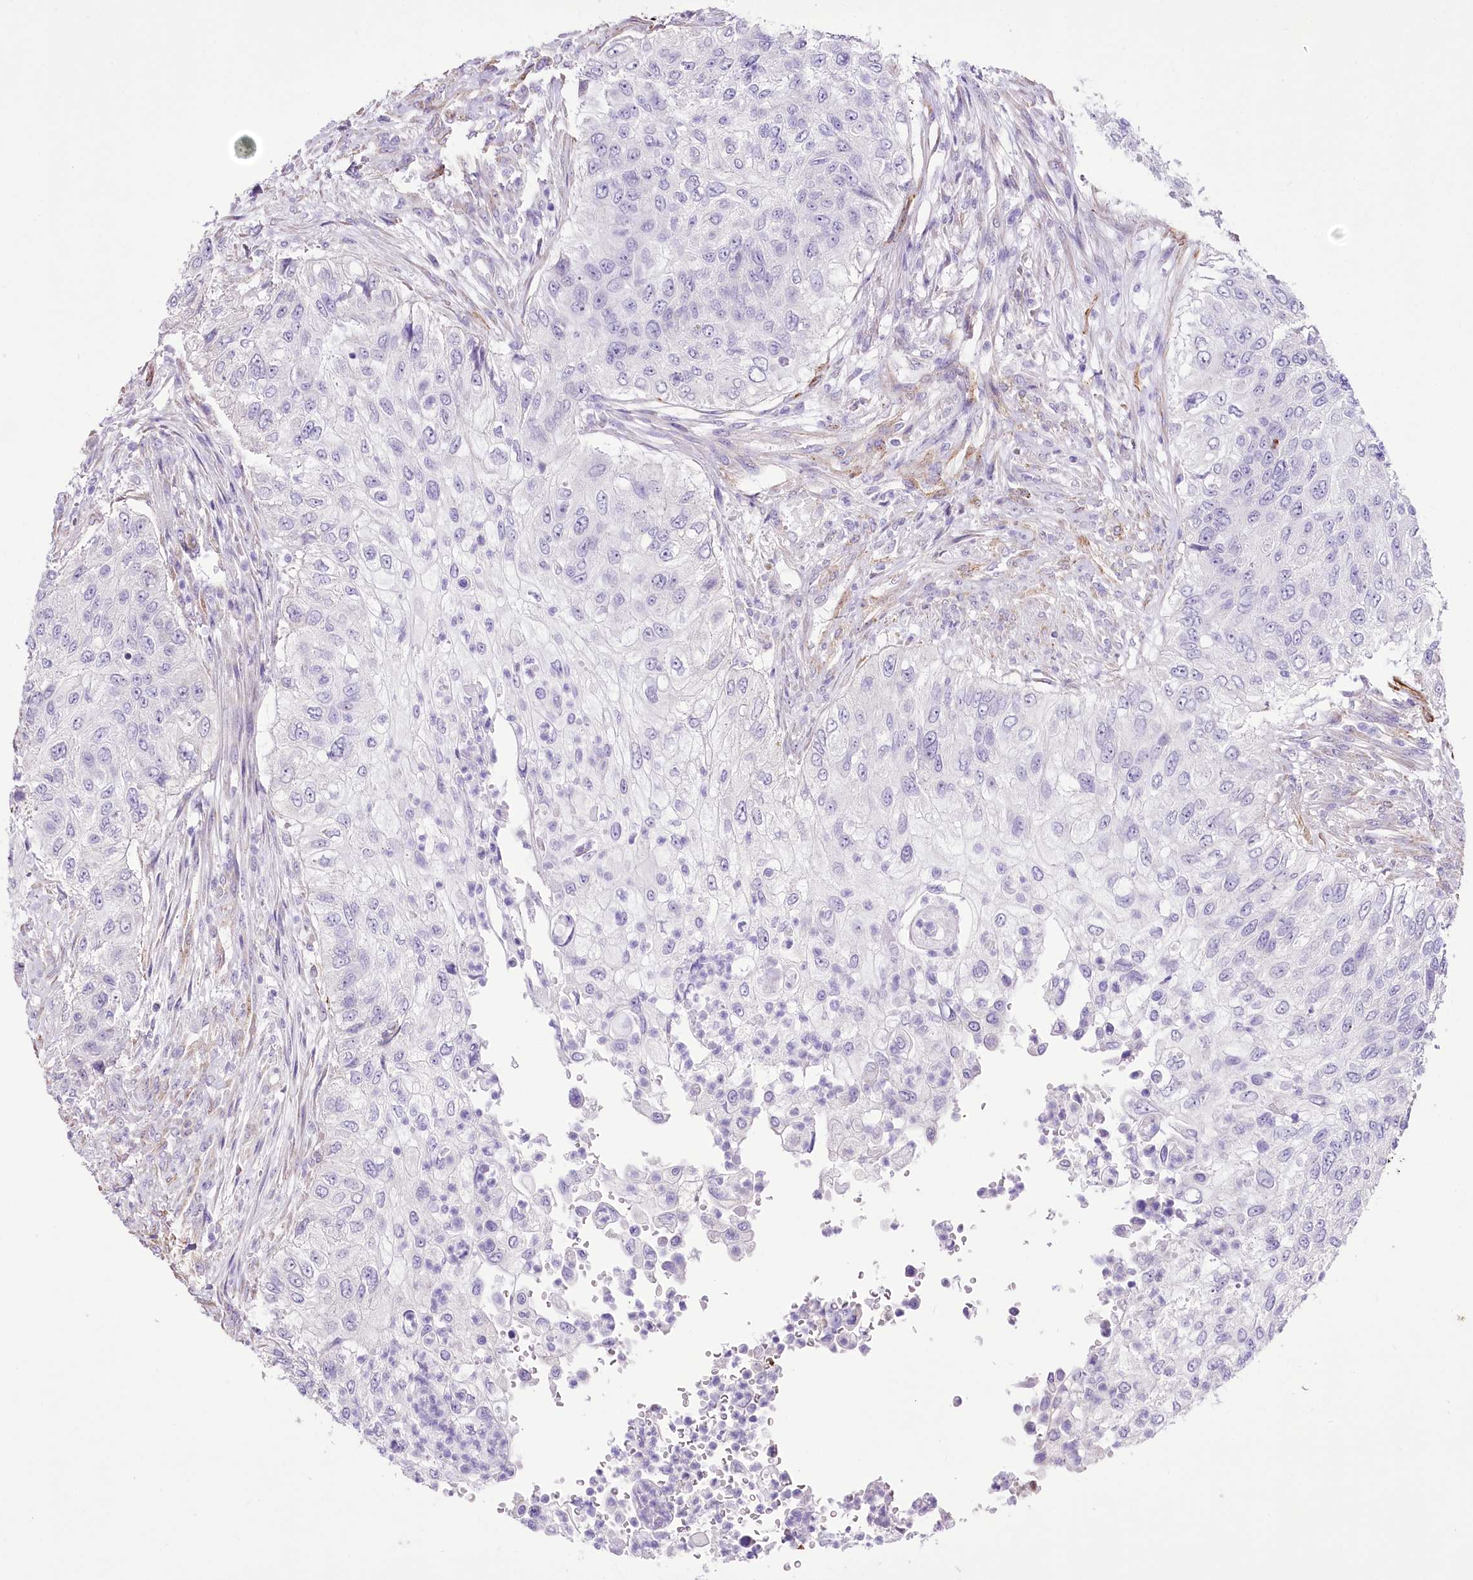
{"staining": {"intensity": "negative", "quantity": "none", "location": "none"}, "tissue": "urothelial cancer", "cell_type": "Tumor cells", "image_type": "cancer", "snomed": [{"axis": "morphology", "description": "Urothelial carcinoma, High grade"}, {"axis": "topography", "description": "Urinary bladder"}], "caption": "DAB immunohistochemical staining of human high-grade urothelial carcinoma demonstrates no significant positivity in tumor cells.", "gene": "SYNPO2", "patient": {"sex": "female", "age": 60}}